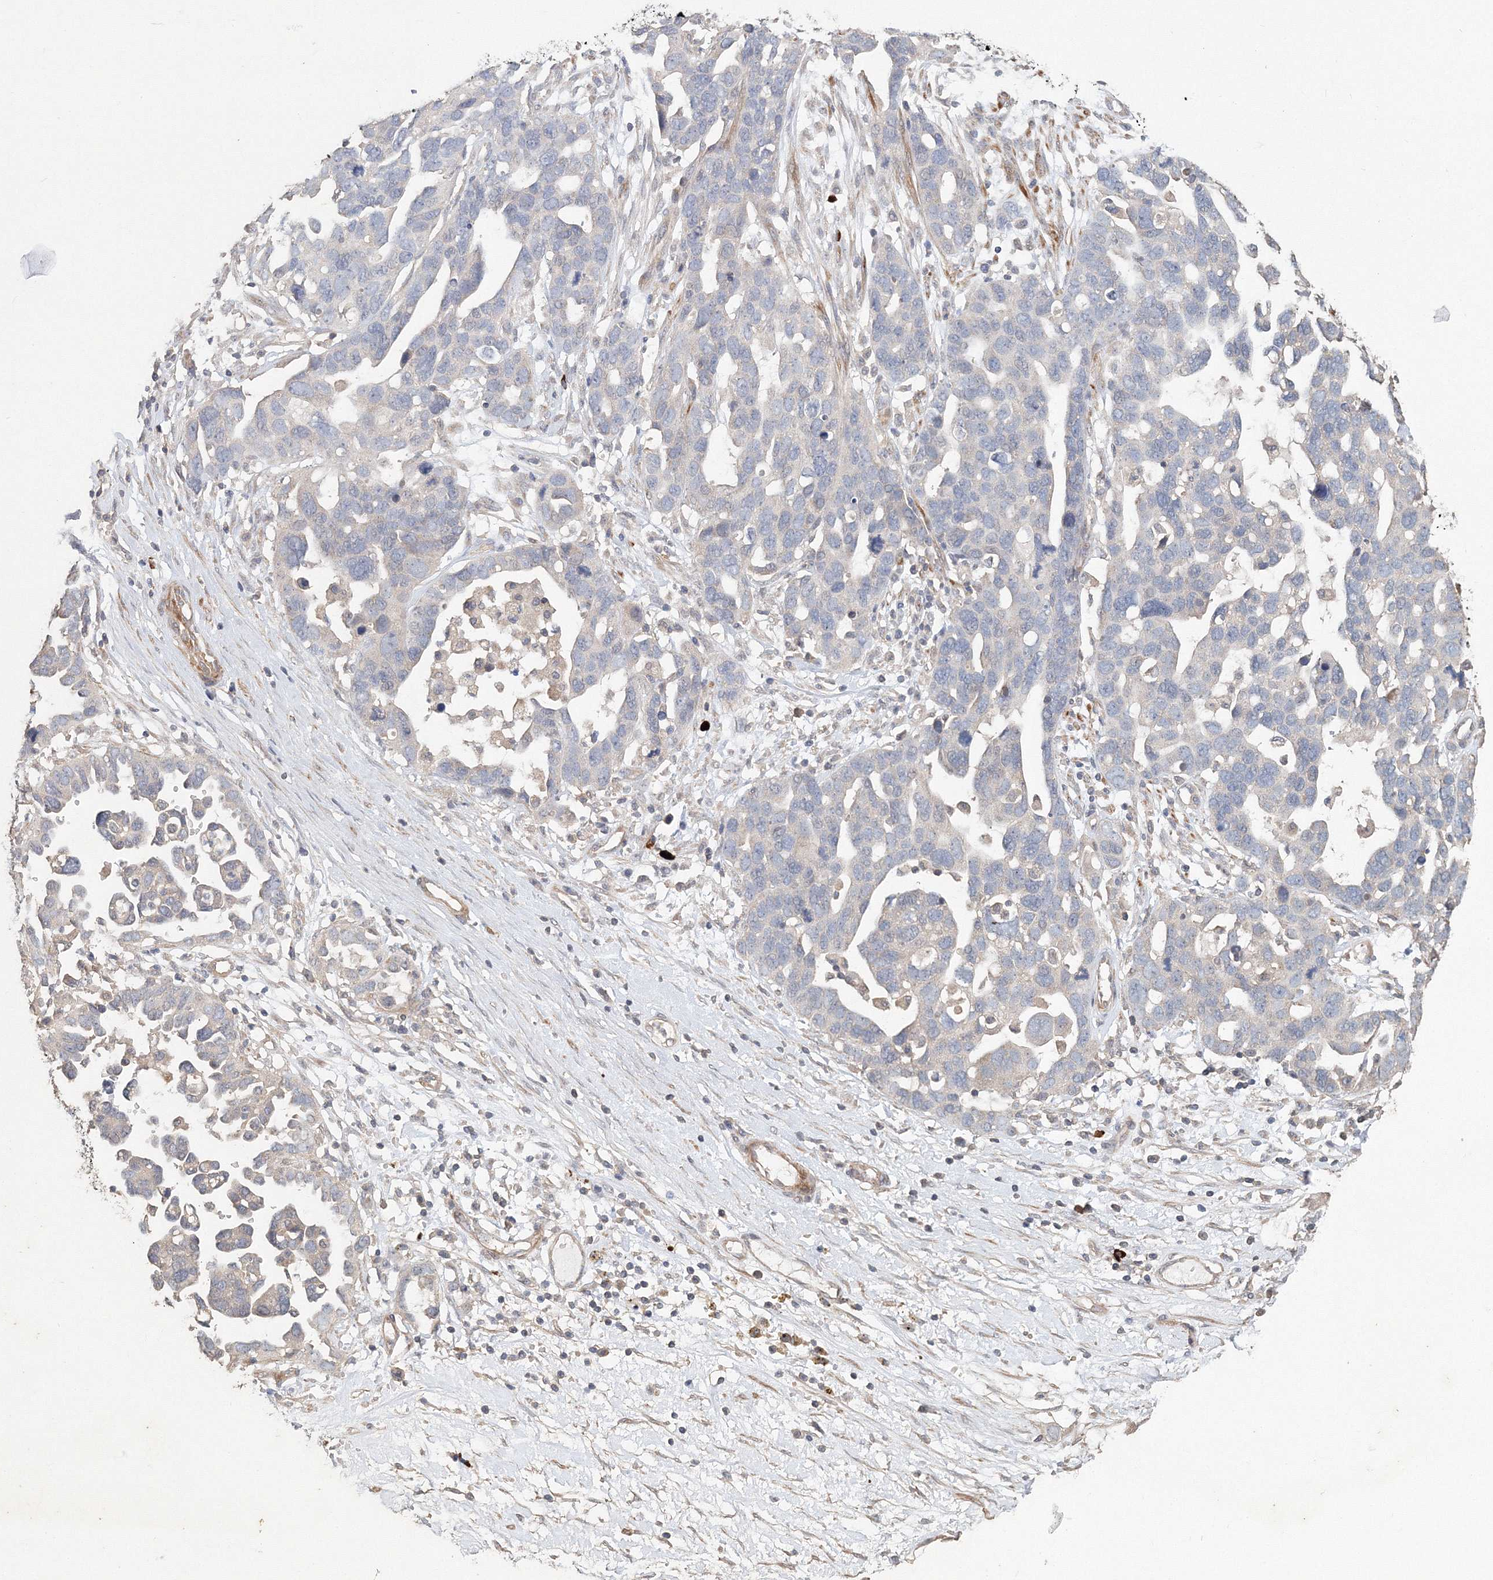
{"staining": {"intensity": "negative", "quantity": "none", "location": "none"}, "tissue": "ovarian cancer", "cell_type": "Tumor cells", "image_type": "cancer", "snomed": [{"axis": "morphology", "description": "Cystadenocarcinoma, serous, NOS"}, {"axis": "topography", "description": "Ovary"}], "caption": "Human serous cystadenocarcinoma (ovarian) stained for a protein using immunohistochemistry (IHC) exhibits no staining in tumor cells.", "gene": "NALF2", "patient": {"sex": "female", "age": 54}}